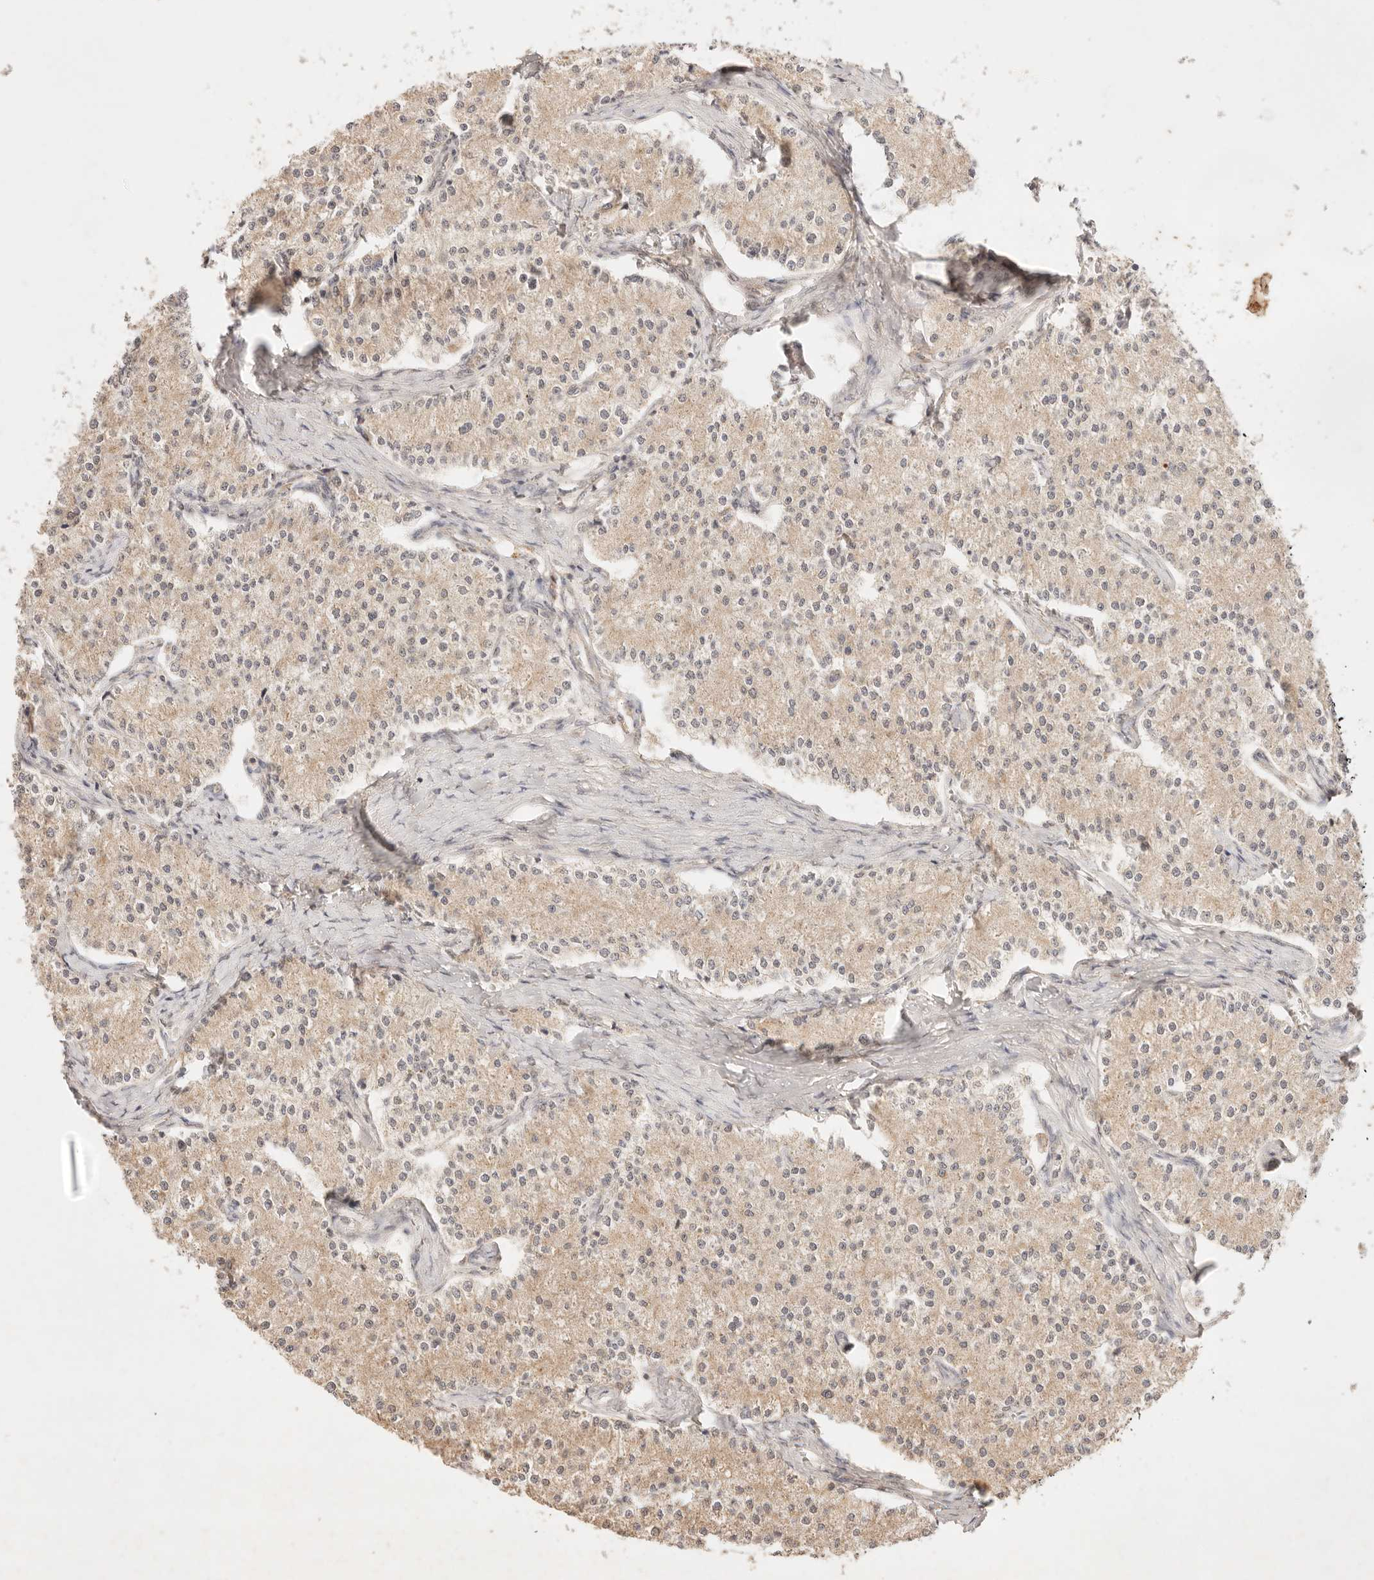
{"staining": {"intensity": "weak", "quantity": ">75%", "location": "cytoplasmic/membranous"}, "tissue": "carcinoid", "cell_type": "Tumor cells", "image_type": "cancer", "snomed": [{"axis": "morphology", "description": "Carcinoid, malignant, NOS"}, {"axis": "topography", "description": "Colon"}], "caption": "High-magnification brightfield microscopy of carcinoid (malignant) stained with DAB (3,3'-diaminobenzidine) (brown) and counterstained with hematoxylin (blue). tumor cells exhibit weak cytoplasmic/membranous expression is seen in about>75% of cells.", "gene": "TRIM11", "patient": {"sex": "female", "age": 52}}